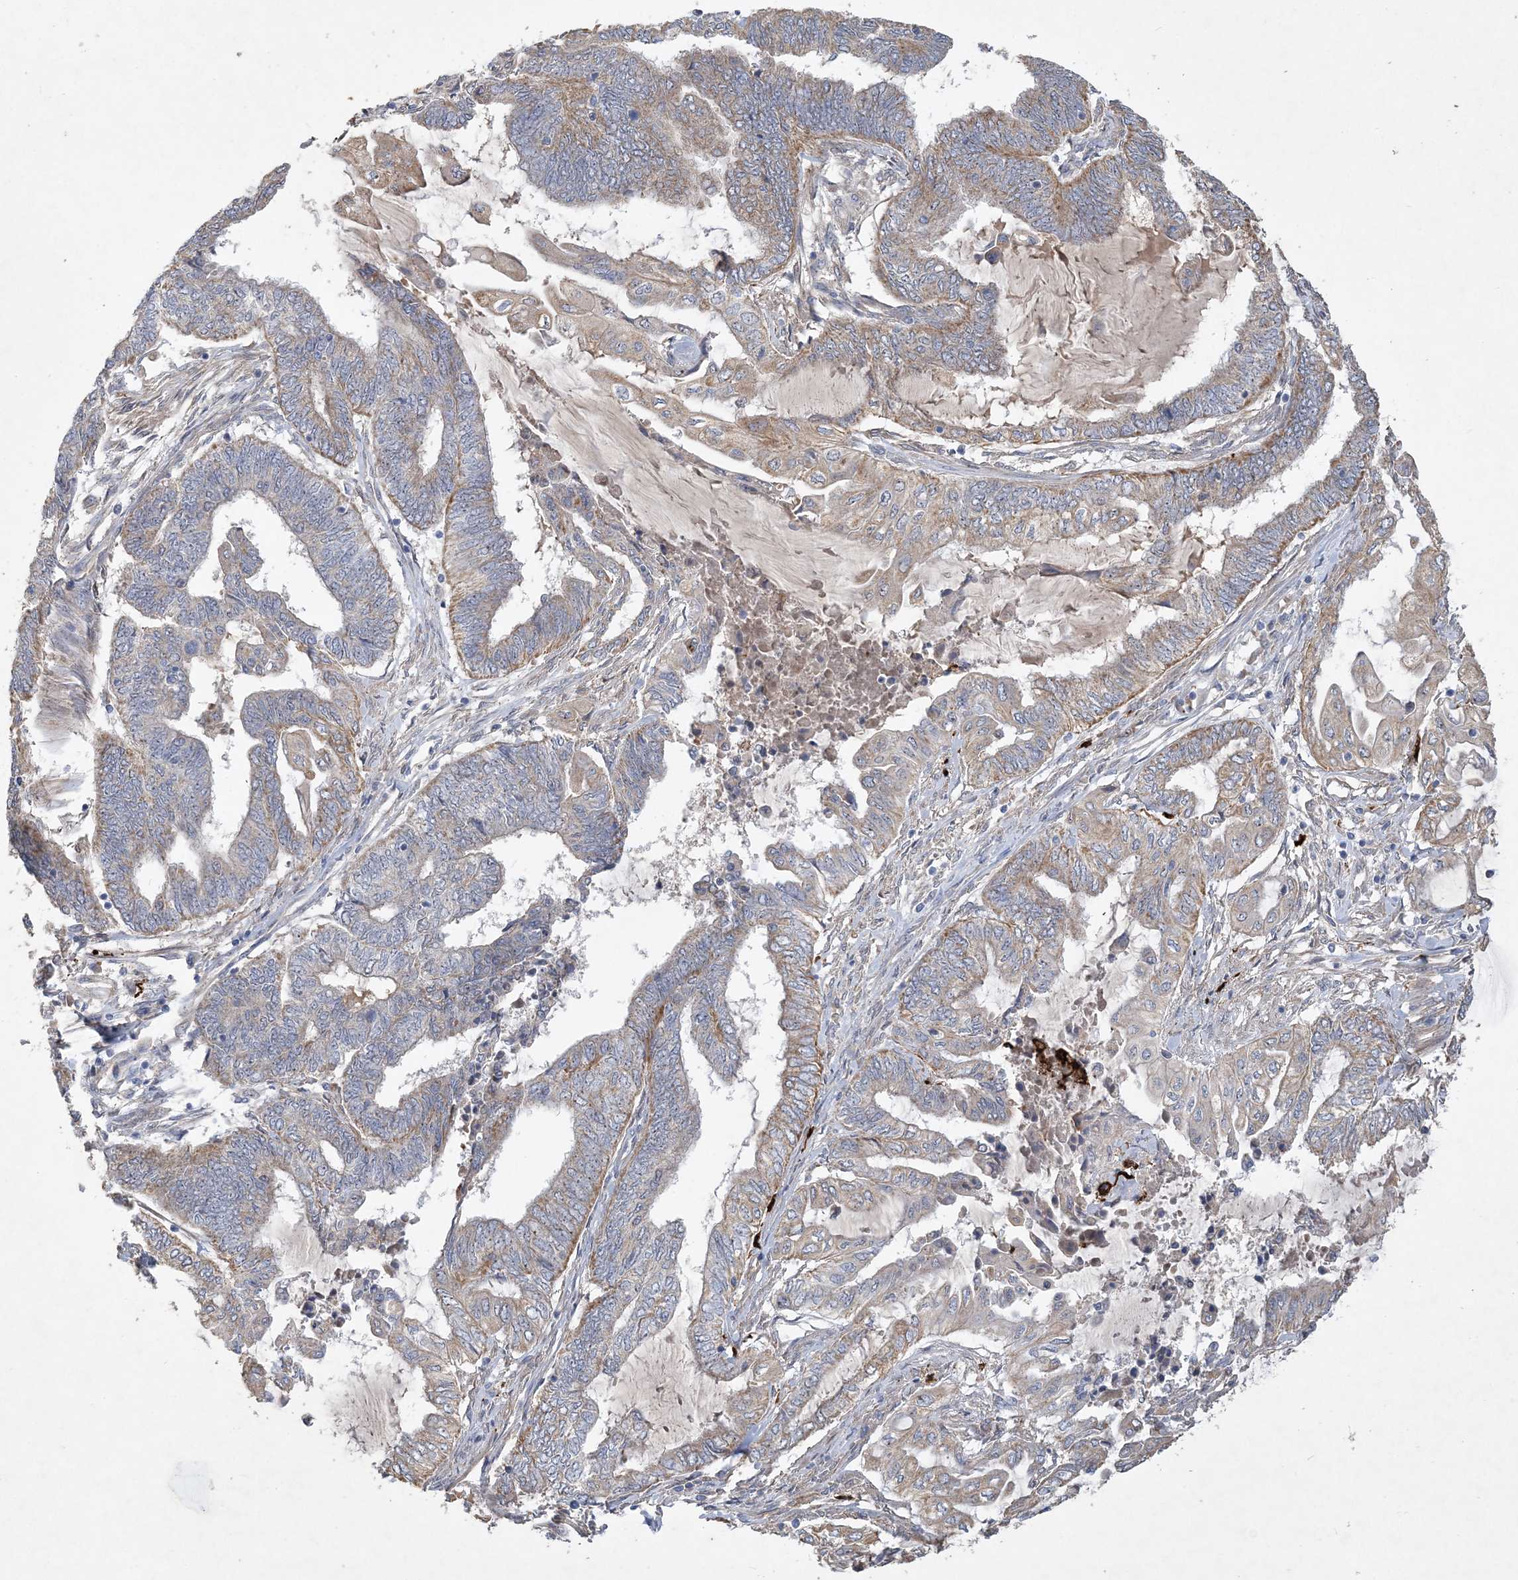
{"staining": {"intensity": "weak", "quantity": ">75%", "location": "cytoplasmic/membranous"}, "tissue": "endometrial cancer", "cell_type": "Tumor cells", "image_type": "cancer", "snomed": [{"axis": "morphology", "description": "Adenocarcinoma, NOS"}, {"axis": "topography", "description": "Uterus"}, {"axis": "topography", "description": "Endometrium"}], "caption": "Immunohistochemistry of human adenocarcinoma (endometrial) displays low levels of weak cytoplasmic/membranous positivity in approximately >75% of tumor cells.", "gene": "FEZ2", "patient": {"sex": "female", "age": 70}}